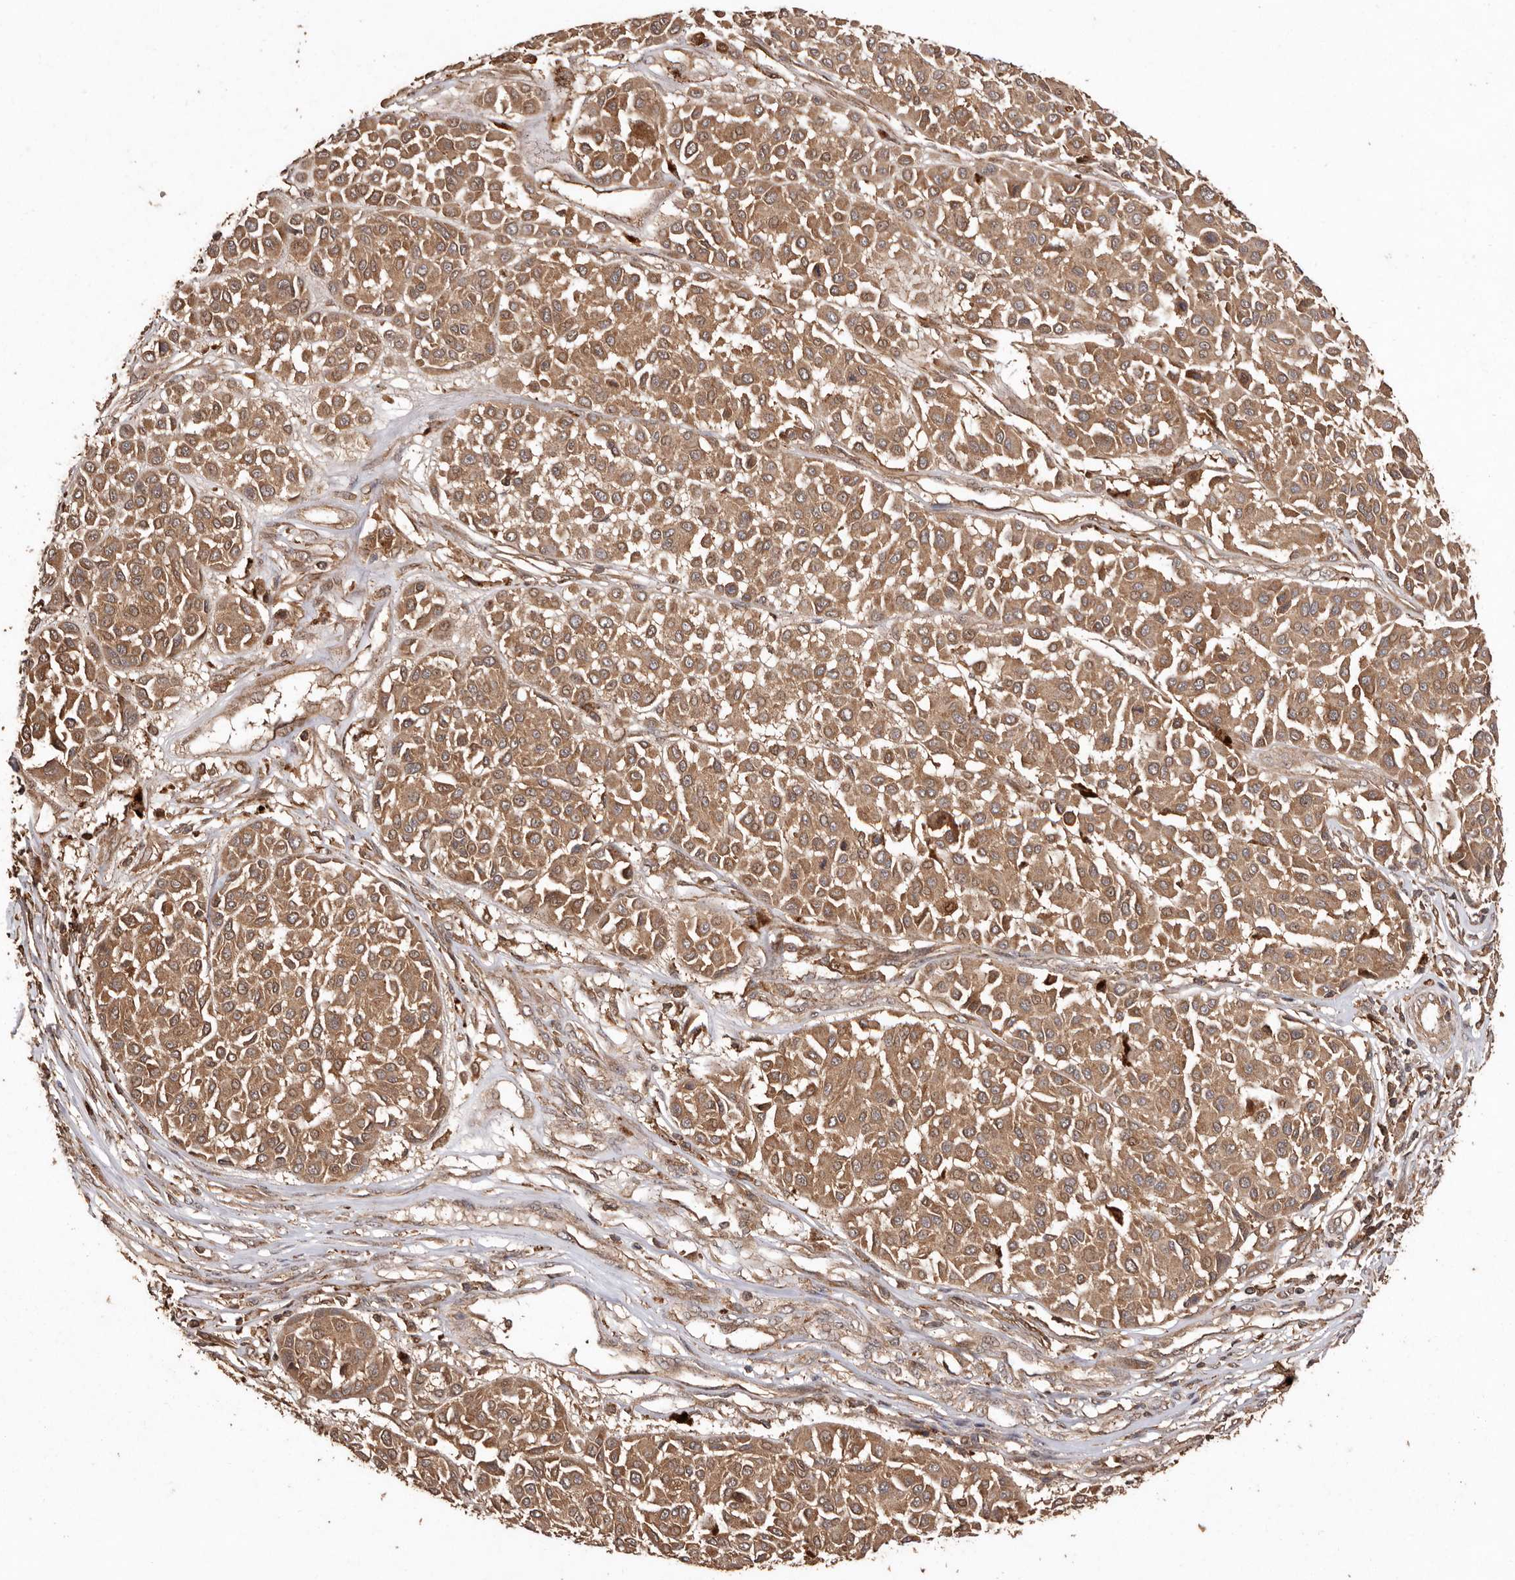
{"staining": {"intensity": "moderate", "quantity": ">75%", "location": "cytoplasmic/membranous"}, "tissue": "melanoma", "cell_type": "Tumor cells", "image_type": "cancer", "snomed": [{"axis": "morphology", "description": "Malignant melanoma, Metastatic site"}, {"axis": "topography", "description": "Soft tissue"}], "caption": "Moderate cytoplasmic/membranous protein expression is appreciated in approximately >75% of tumor cells in malignant melanoma (metastatic site). Immunohistochemistry stains the protein of interest in brown and the nuclei are stained blue.", "gene": "RWDD1", "patient": {"sex": "male", "age": 41}}